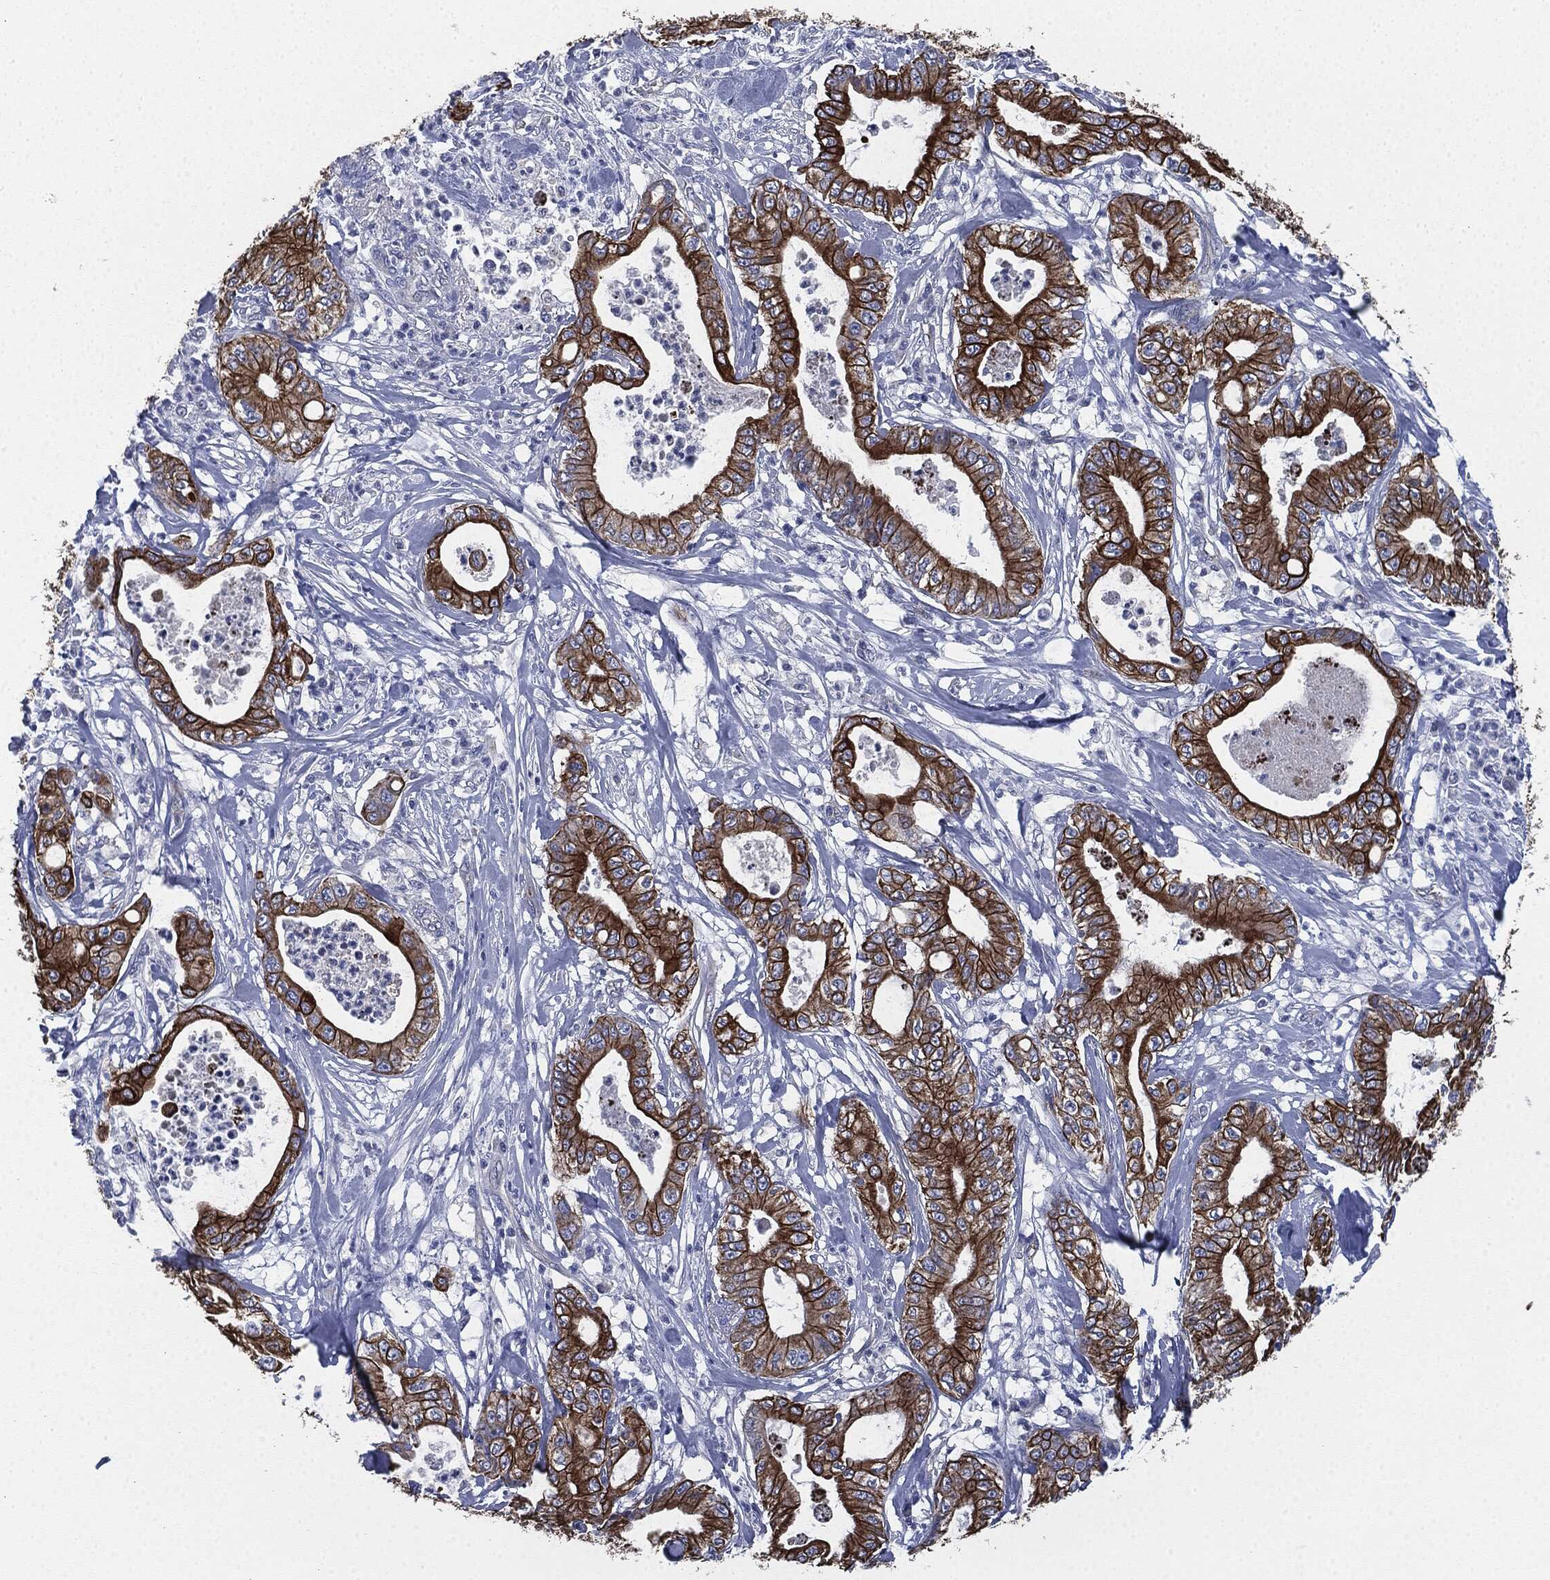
{"staining": {"intensity": "strong", "quantity": ">75%", "location": "cytoplasmic/membranous"}, "tissue": "pancreatic cancer", "cell_type": "Tumor cells", "image_type": "cancer", "snomed": [{"axis": "morphology", "description": "Adenocarcinoma, NOS"}, {"axis": "topography", "description": "Pancreas"}], "caption": "The micrograph reveals immunohistochemical staining of pancreatic cancer (adenocarcinoma). There is strong cytoplasmic/membranous staining is identified in approximately >75% of tumor cells.", "gene": "SHROOM2", "patient": {"sex": "male", "age": 71}}